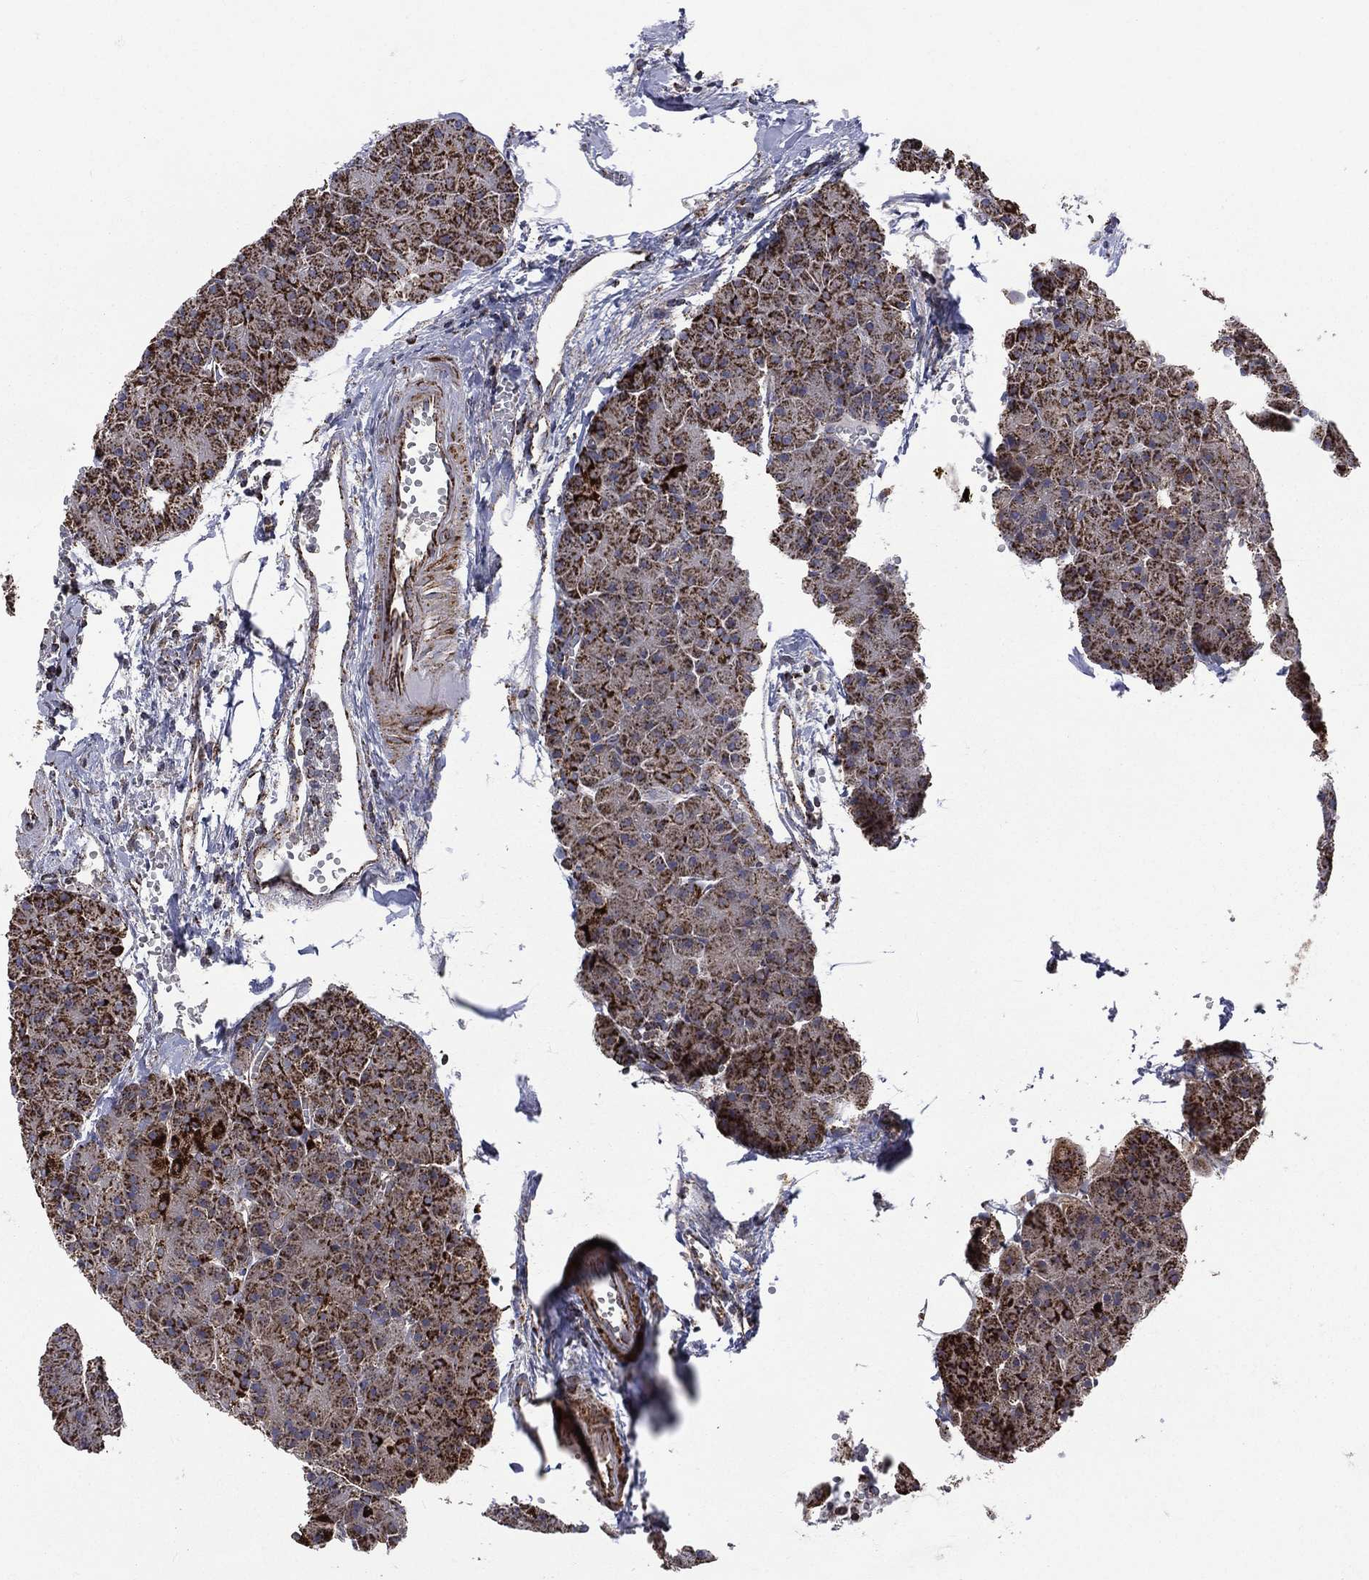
{"staining": {"intensity": "strong", "quantity": ">75%", "location": "cytoplasmic/membranous"}, "tissue": "pancreas", "cell_type": "Exocrine glandular cells", "image_type": "normal", "snomed": [{"axis": "morphology", "description": "Normal tissue, NOS"}, {"axis": "topography", "description": "Pancreas"}], "caption": "High-magnification brightfield microscopy of normal pancreas stained with DAB (brown) and counterstained with hematoxylin (blue). exocrine glandular cells exhibit strong cytoplasmic/membranous positivity is seen in about>75% of cells.", "gene": "GOT2", "patient": {"sex": "male", "age": 61}}